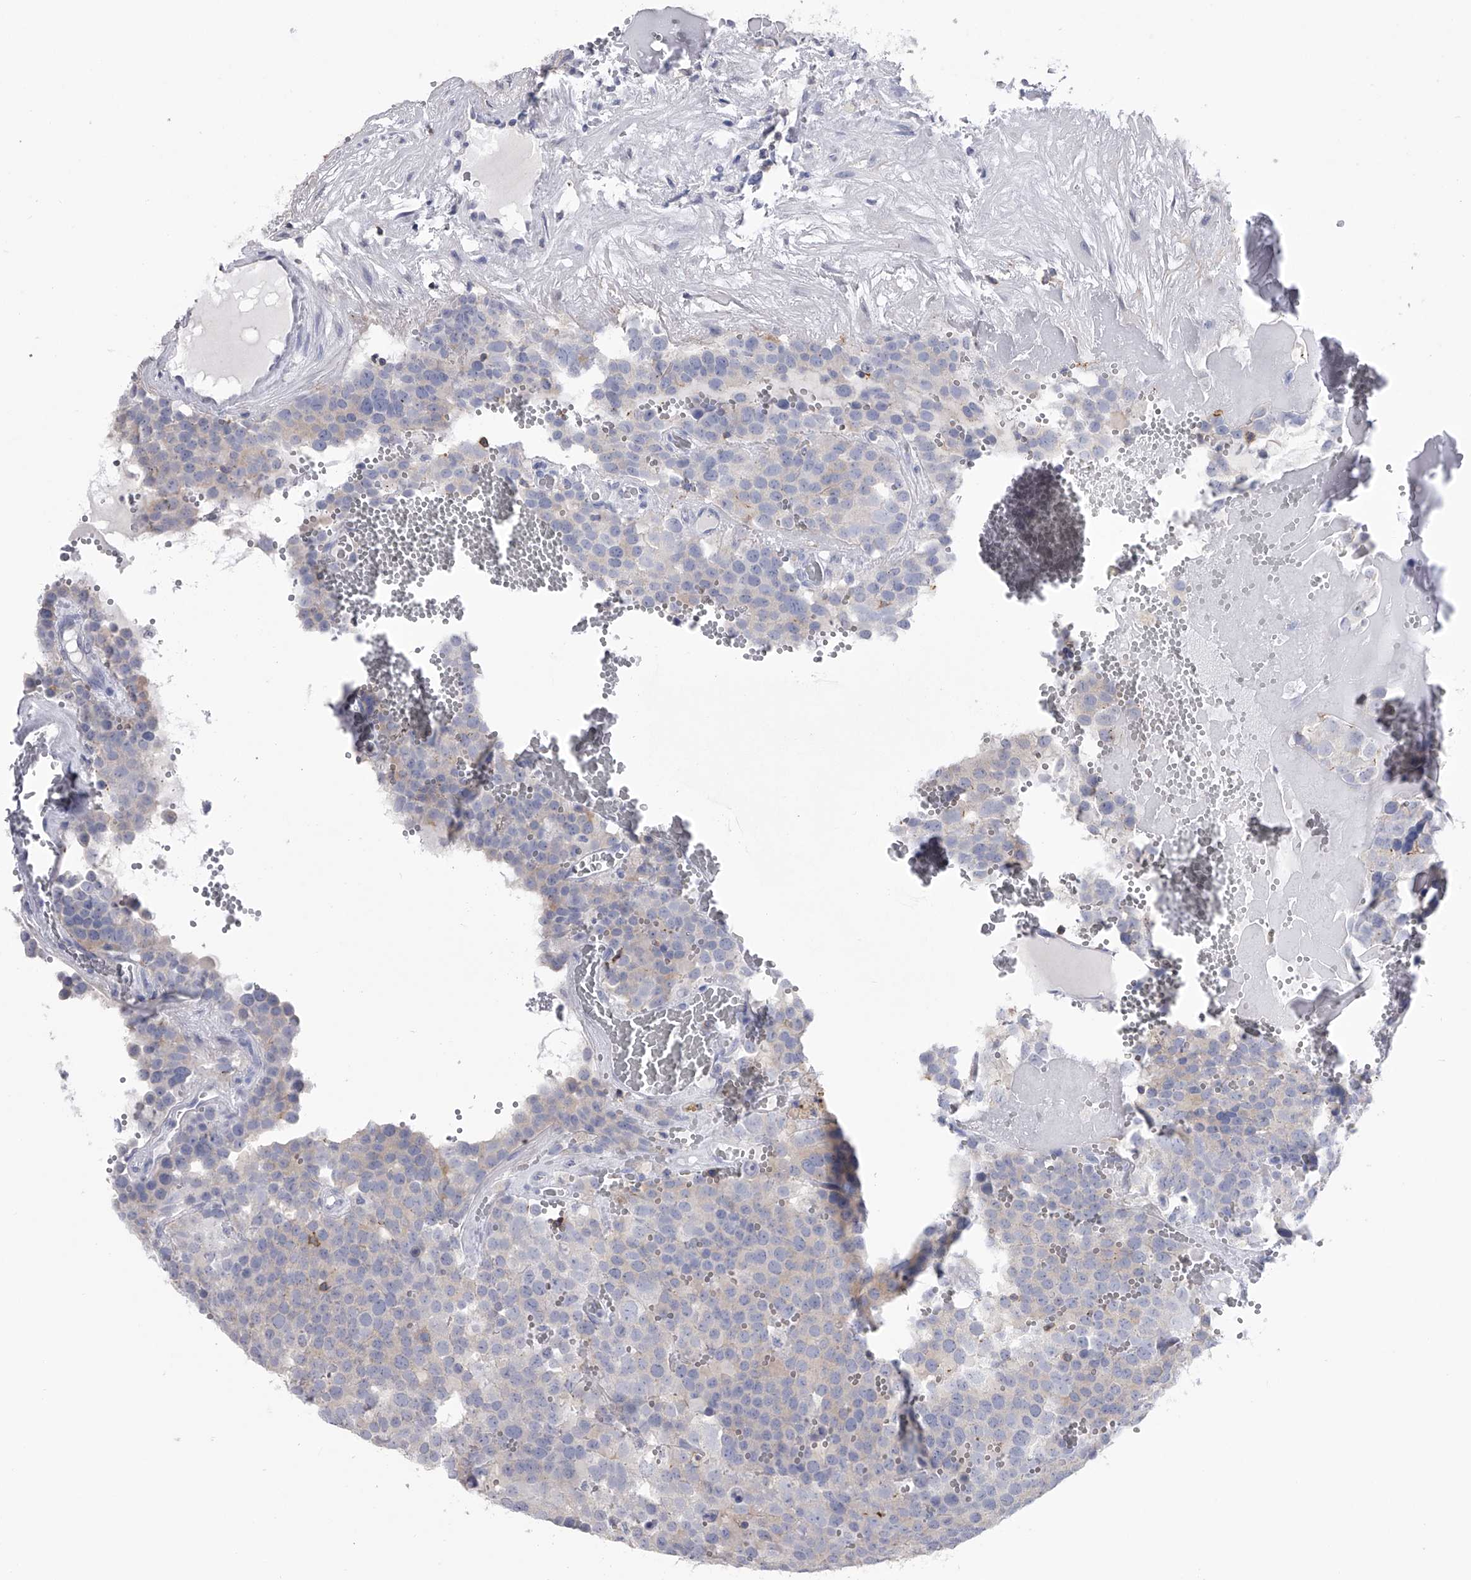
{"staining": {"intensity": "negative", "quantity": "none", "location": "none"}, "tissue": "testis cancer", "cell_type": "Tumor cells", "image_type": "cancer", "snomed": [{"axis": "morphology", "description": "Seminoma, NOS"}, {"axis": "topography", "description": "Testis"}], "caption": "This micrograph is of testis seminoma stained with immunohistochemistry (IHC) to label a protein in brown with the nuclei are counter-stained blue. There is no positivity in tumor cells. The staining was performed using DAB to visualize the protein expression in brown, while the nuclei were stained in blue with hematoxylin (Magnification: 20x).", "gene": "TASP1", "patient": {"sex": "male", "age": 71}}